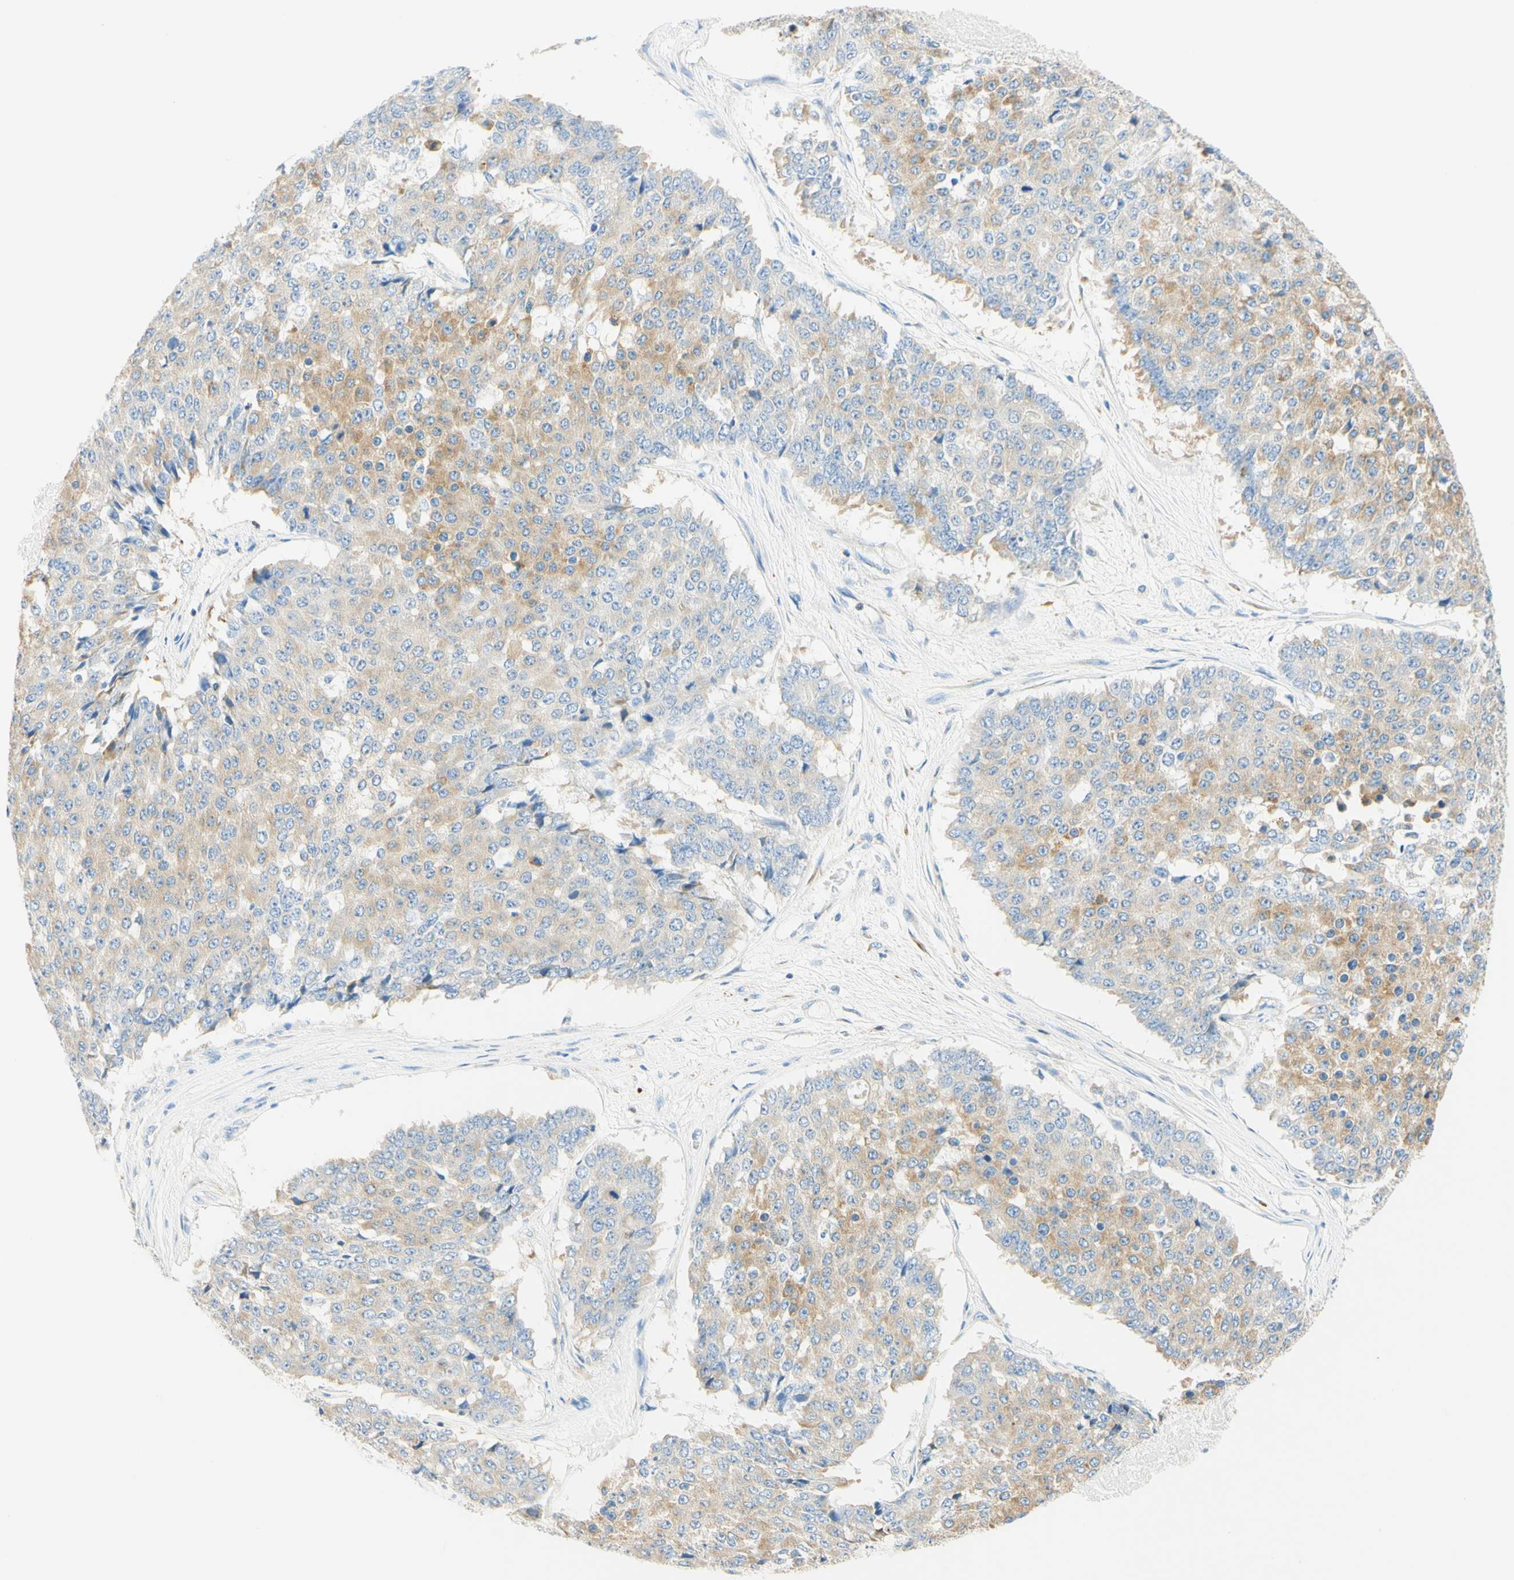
{"staining": {"intensity": "moderate", "quantity": "25%-75%", "location": "cytoplasmic/membranous"}, "tissue": "pancreatic cancer", "cell_type": "Tumor cells", "image_type": "cancer", "snomed": [{"axis": "morphology", "description": "Adenocarcinoma, NOS"}, {"axis": "topography", "description": "Pancreas"}], "caption": "Protein expression analysis of adenocarcinoma (pancreatic) exhibits moderate cytoplasmic/membranous positivity in approximately 25%-75% of tumor cells.", "gene": "LAT", "patient": {"sex": "male", "age": 50}}